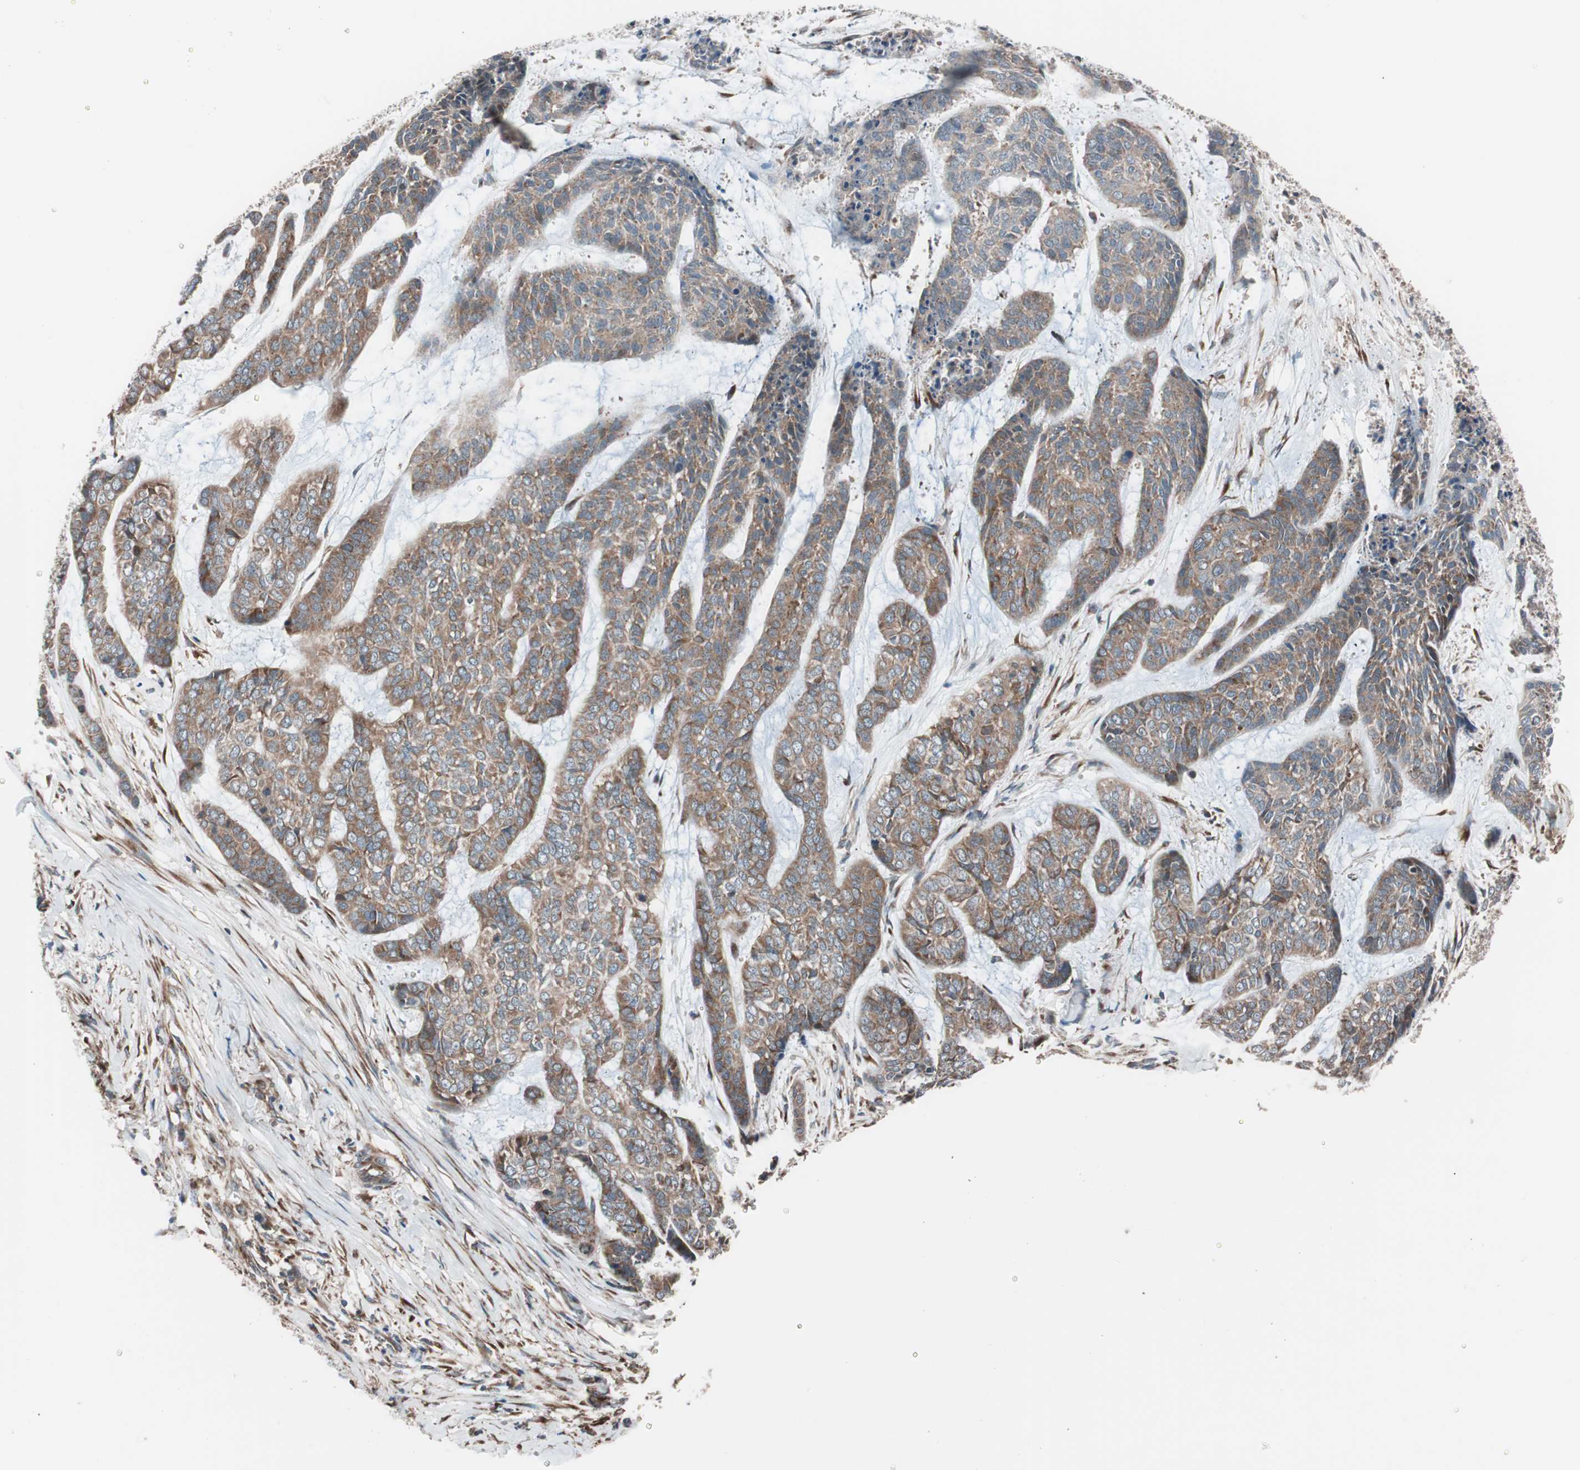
{"staining": {"intensity": "moderate", "quantity": ">75%", "location": "cytoplasmic/membranous"}, "tissue": "skin cancer", "cell_type": "Tumor cells", "image_type": "cancer", "snomed": [{"axis": "morphology", "description": "Basal cell carcinoma"}, {"axis": "topography", "description": "Skin"}], "caption": "Skin cancer (basal cell carcinoma) tissue shows moderate cytoplasmic/membranous expression in approximately >75% of tumor cells, visualized by immunohistochemistry.", "gene": "SEC31A", "patient": {"sex": "female", "age": 64}}